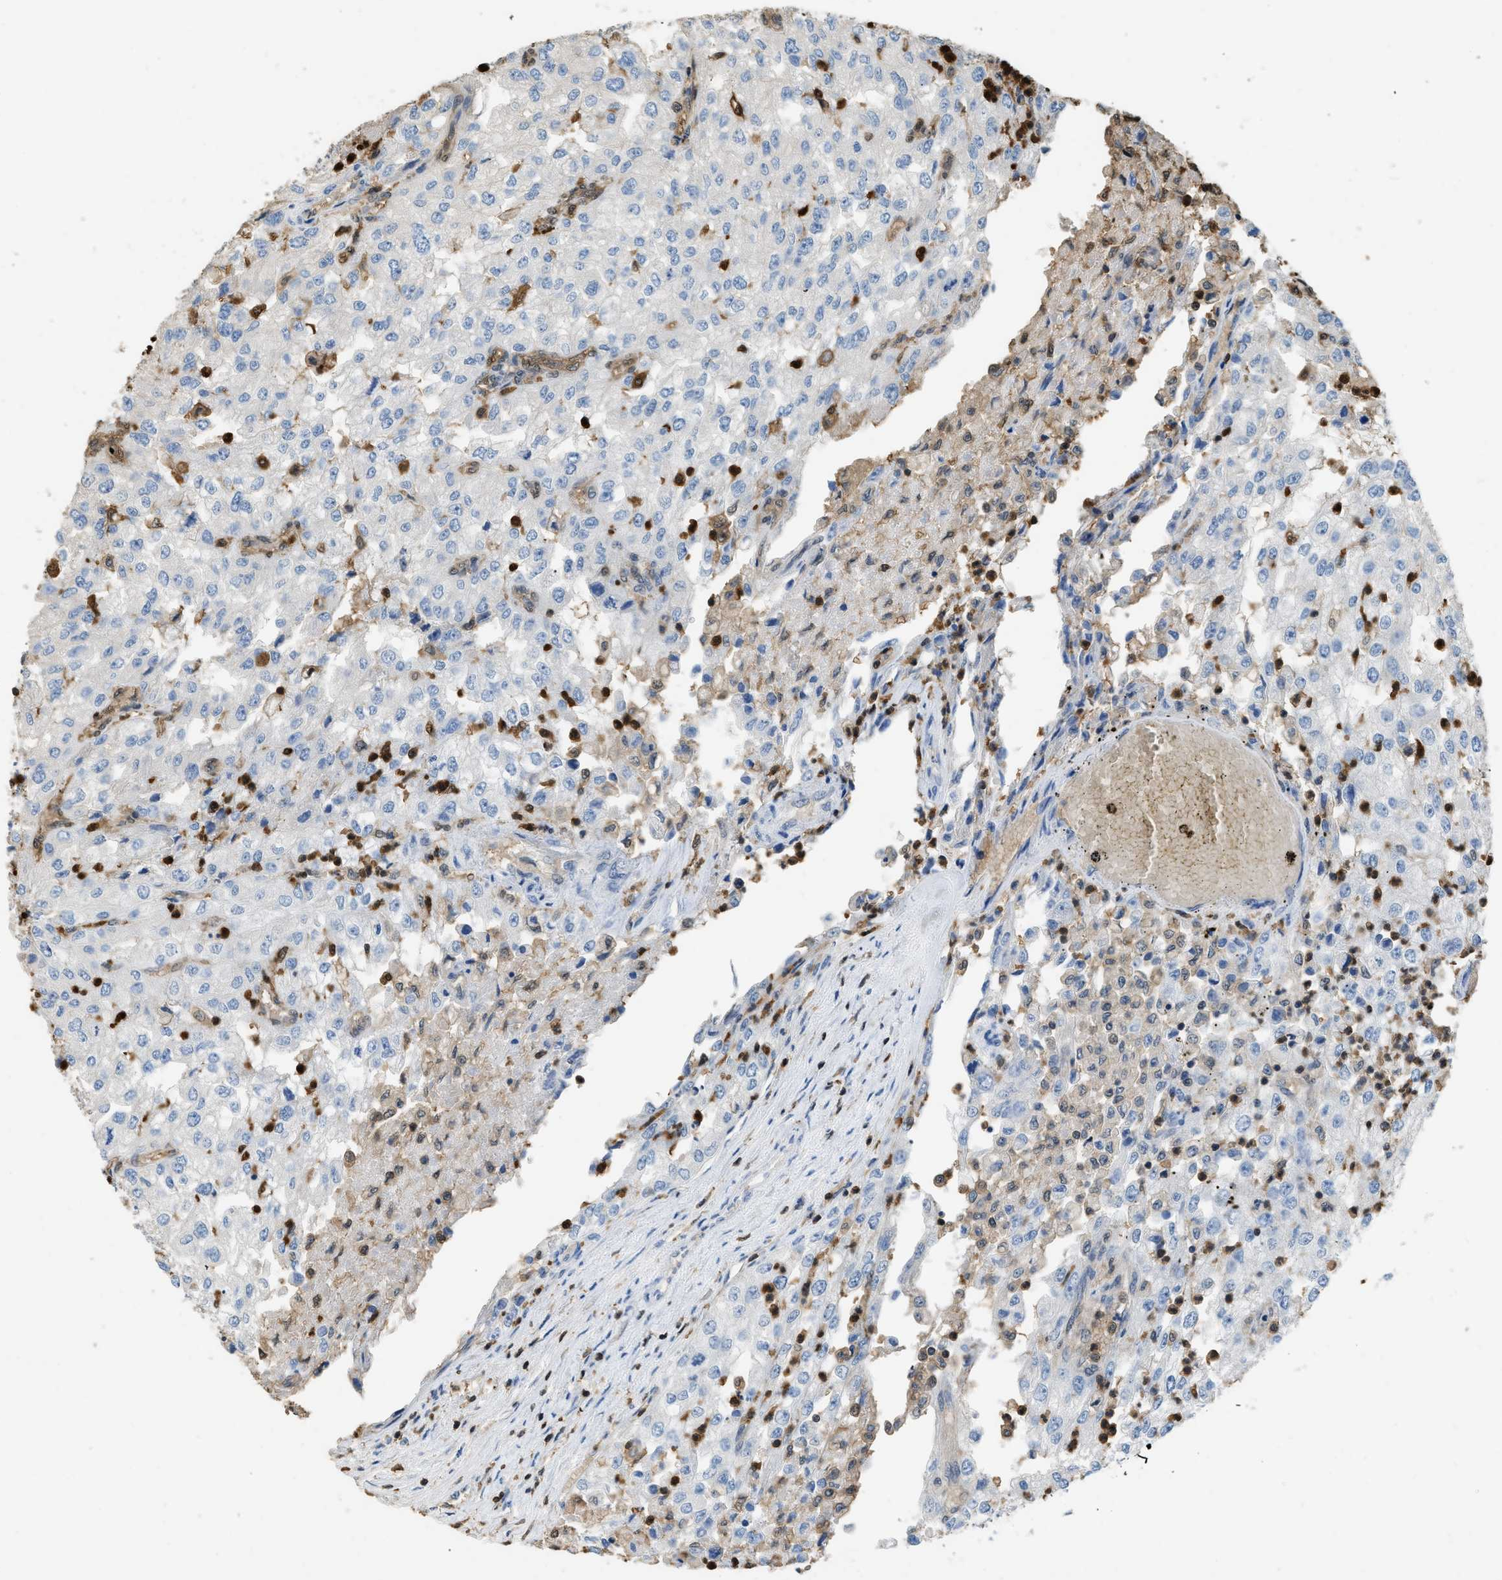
{"staining": {"intensity": "negative", "quantity": "none", "location": "none"}, "tissue": "renal cancer", "cell_type": "Tumor cells", "image_type": "cancer", "snomed": [{"axis": "morphology", "description": "Adenocarcinoma, NOS"}, {"axis": "topography", "description": "Kidney"}], "caption": "Immunohistochemistry (IHC) photomicrograph of renal cancer stained for a protein (brown), which displays no expression in tumor cells.", "gene": "ARHGDIB", "patient": {"sex": "female", "age": 54}}